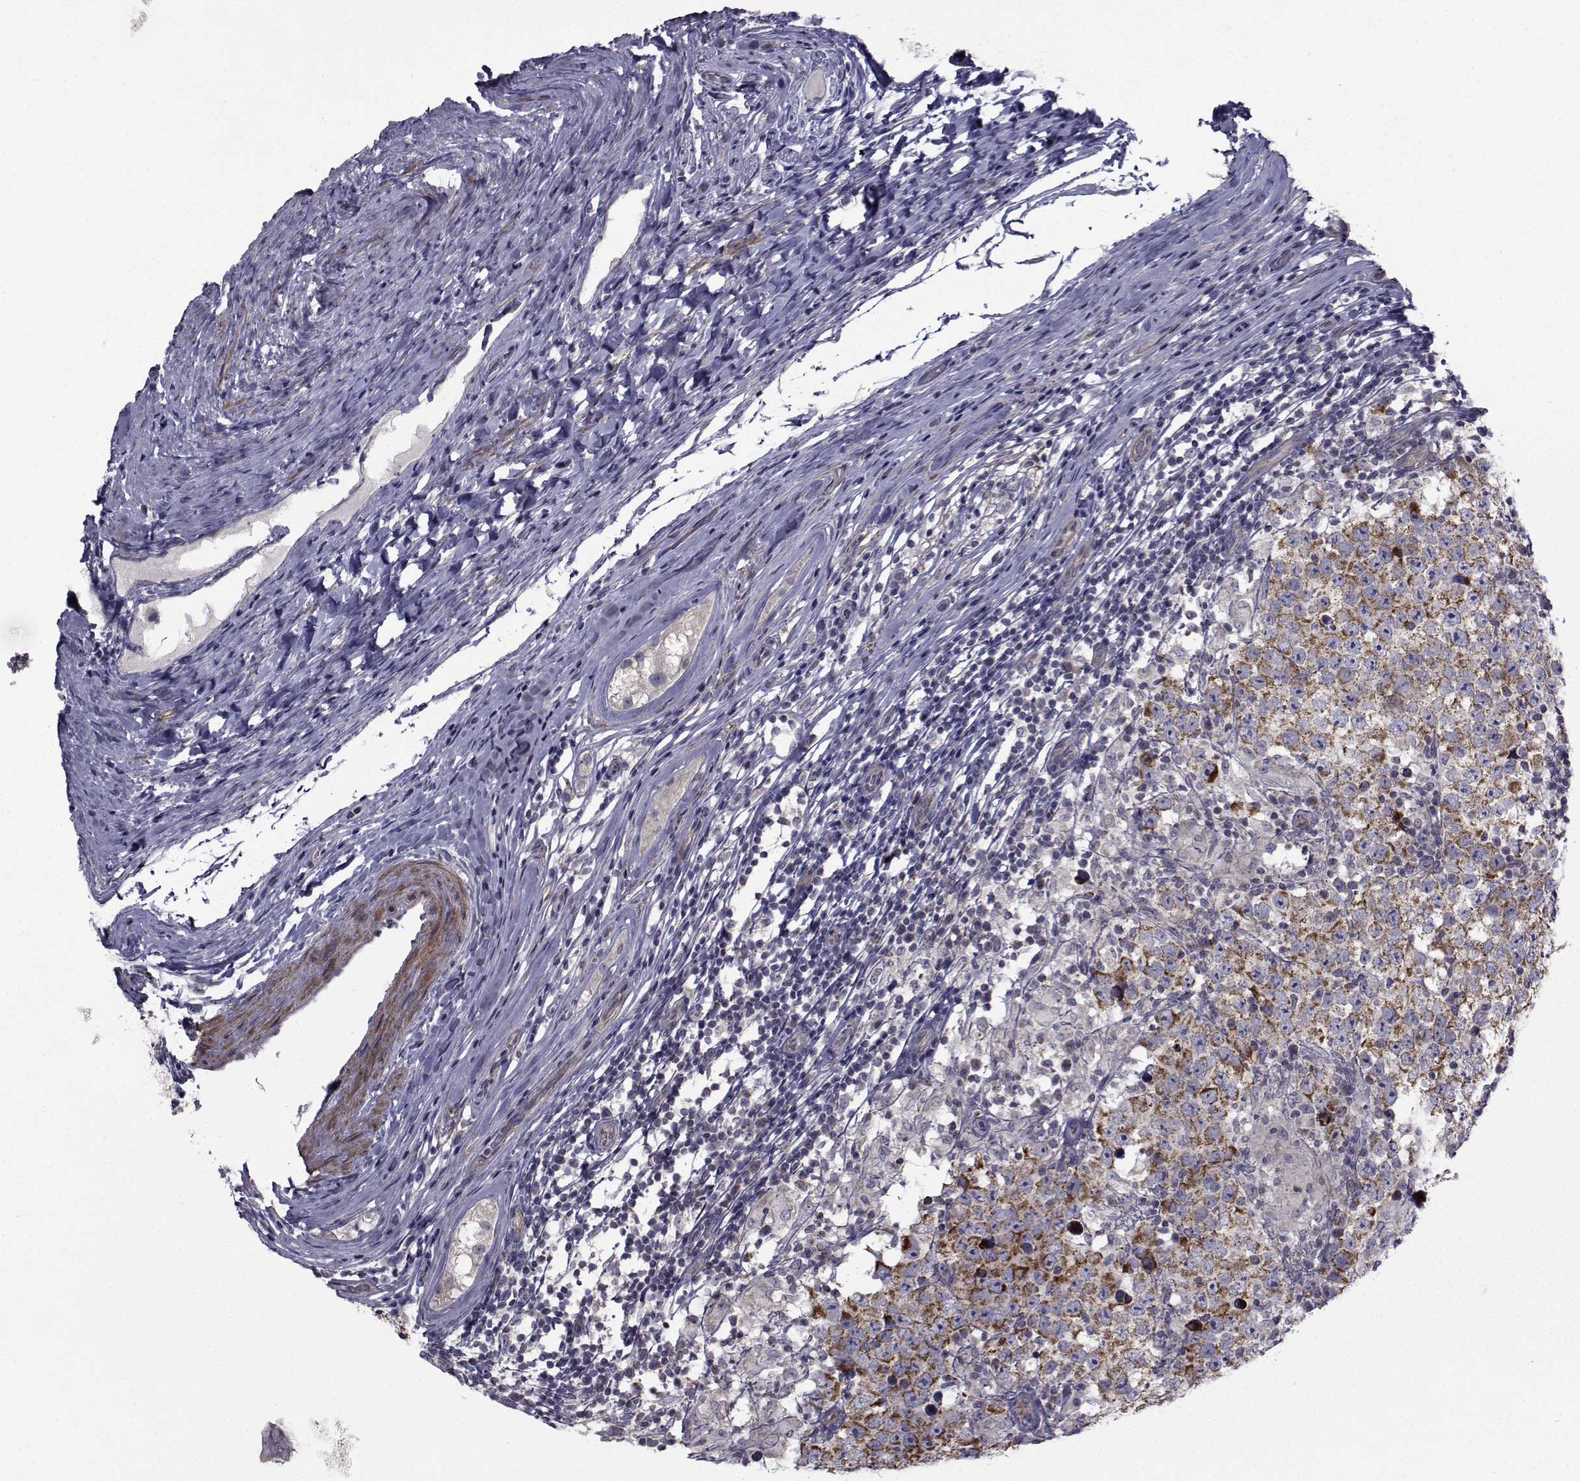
{"staining": {"intensity": "moderate", "quantity": ">75%", "location": "cytoplasmic/membranous"}, "tissue": "testis cancer", "cell_type": "Tumor cells", "image_type": "cancer", "snomed": [{"axis": "morphology", "description": "Seminoma, NOS"}, {"axis": "morphology", "description": "Carcinoma, Embryonal, NOS"}, {"axis": "topography", "description": "Testis"}], "caption": "A micrograph of human testis cancer stained for a protein exhibits moderate cytoplasmic/membranous brown staining in tumor cells. The staining is performed using DAB brown chromogen to label protein expression. The nuclei are counter-stained blue using hematoxylin.", "gene": "CFAP74", "patient": {"sex": "male", "age": 41}}